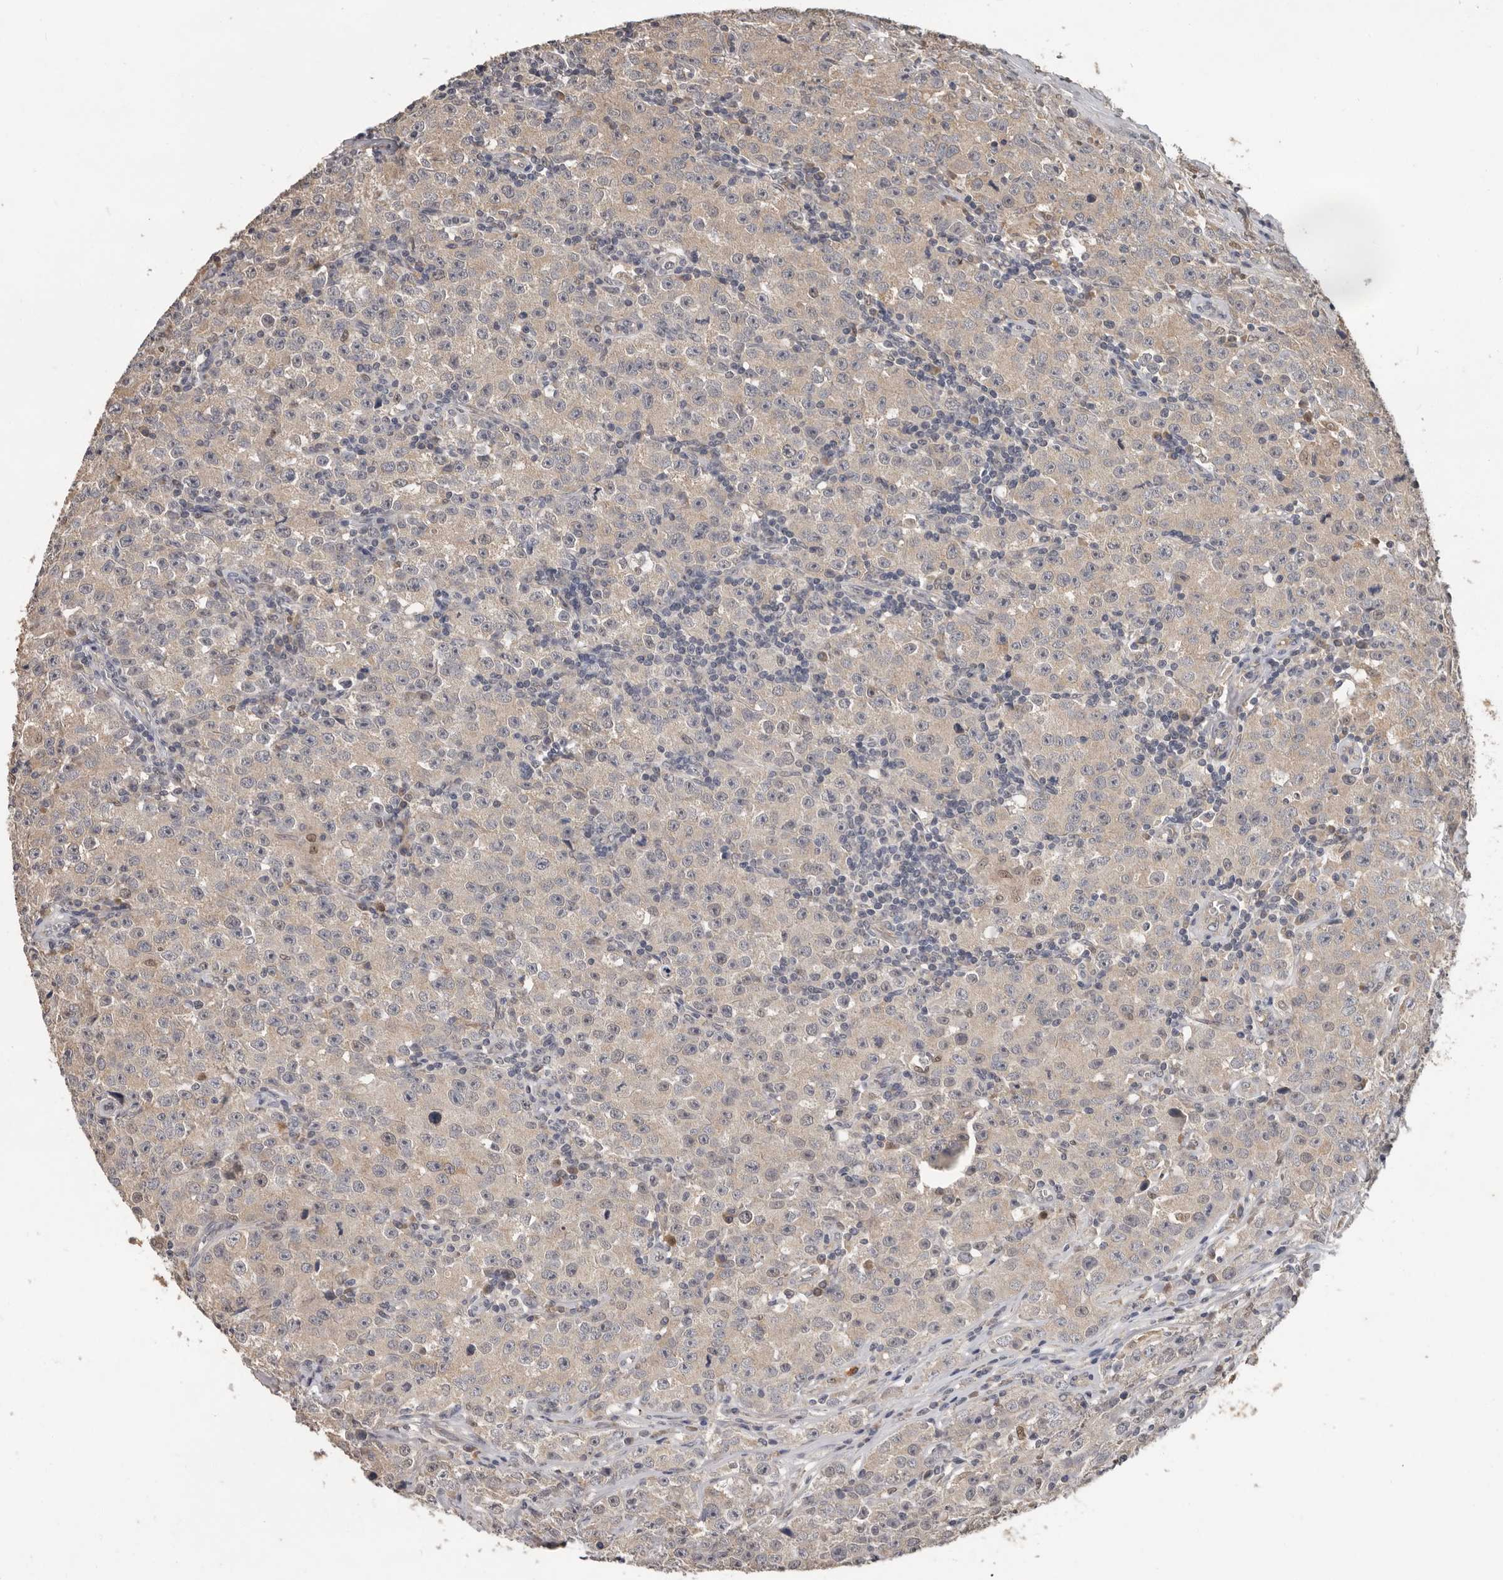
{"staining": {"intensity": "weak", "quantity": "<25%", "location": "cytoplasmic/membranous"}, "tissue": "testis cancer", "cell_type": "Tumor cells", "image_type": "cancer", "snomed": [{"axis": "morphology", "description": "Seminoma, NOS"}, {"axis": "morphology", "description": "Carcinoma, Embryonal, NOS"}, {"axis": "topography", "description": "Testis"}], "caption": "This image is of testis seminoma stained with immunohistochemistry (IHC) to label a protein in brown with the nuclei are counter-stained blue. There is no positivity in tumor cells.", "gene": "MTF1", "patient": {"sex": "male", "age": 43}}